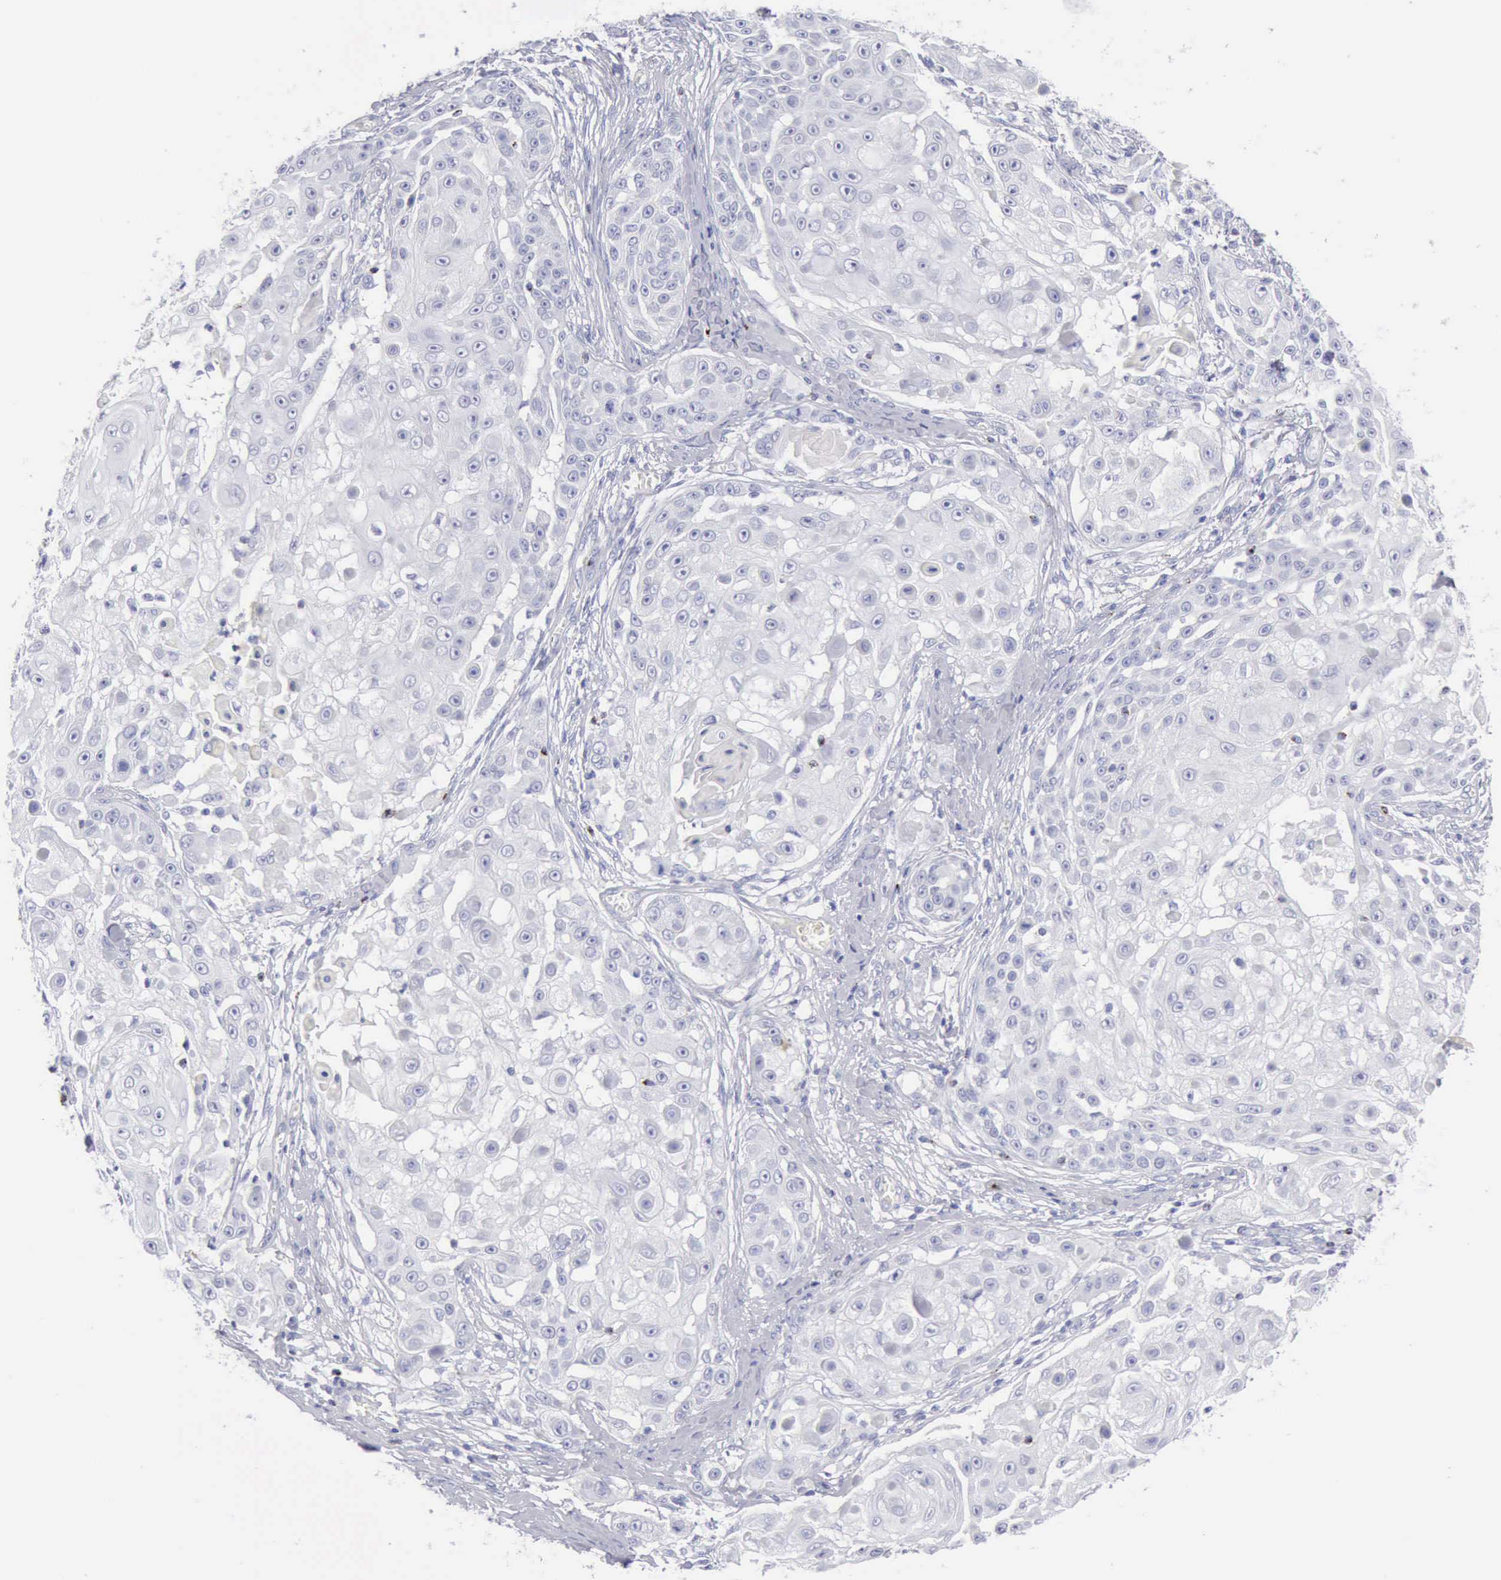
{"staining": {"intensity": "negative", "quantity": "none", "location": "none"}, "tissue": "skin cancer", "cell_type": "Tumor cells", "image_type": "cancer", "snomed": [{"axis": "morphology", "description": "Squamous cell carcinoma, NOS"}, {"axis": "topography", "description": "Skin"}], "caption": "This is an IHC micrograph of human skin squamous cell carcinoma. There is no expression in tumor cells.", "gene": "GZMB", "patient": {"sex": "female", "age": 57}}